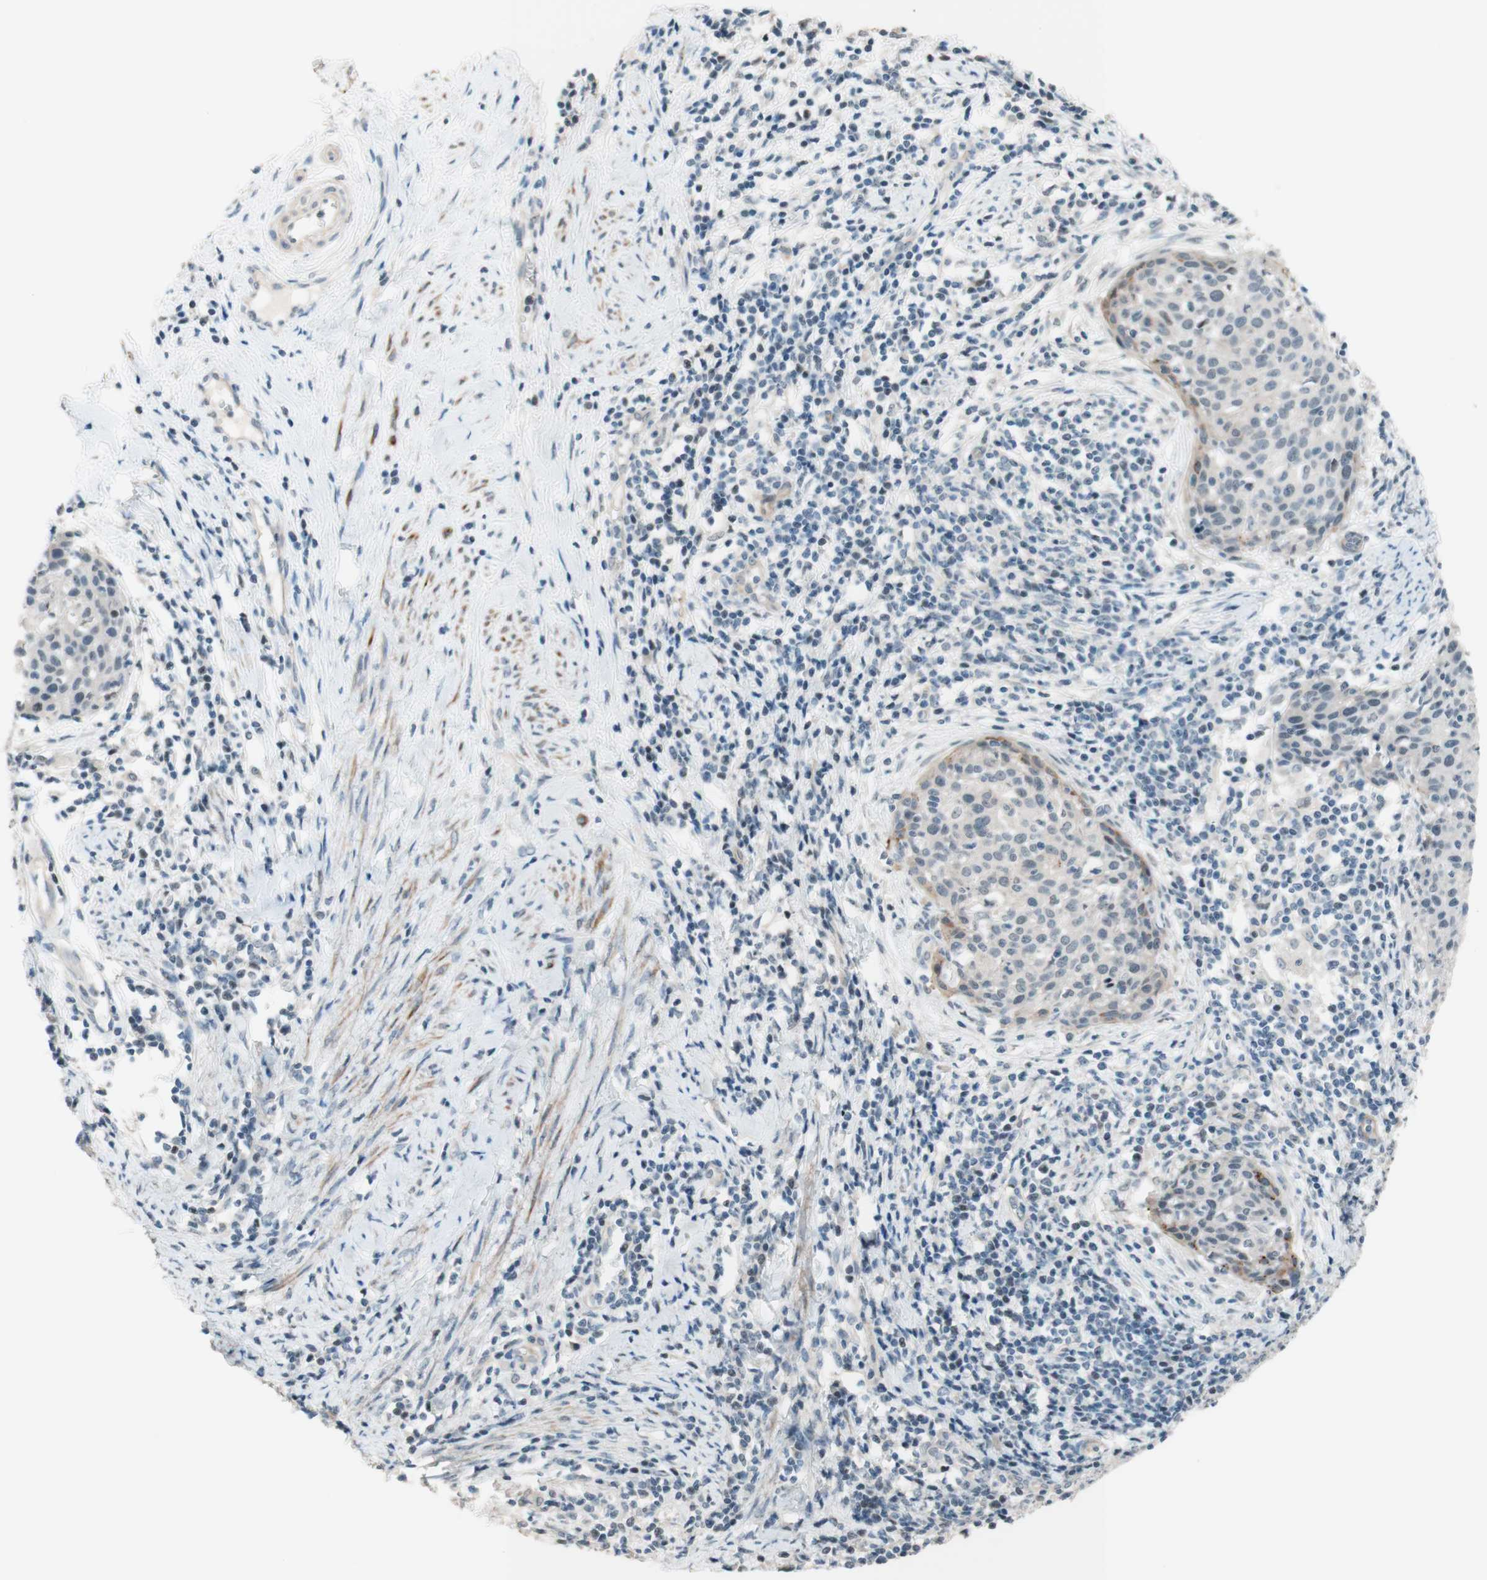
{"staining": {"intensity": "negative", "quantity": "none", "location": "none"}, "tissue": "cervical cancer", "cell_type": "Tumor cells", "image_type": "cancer", "snomed": [{"axis": "morphology", "description": "Squamous cell carcinoma, NOS"}, {"axis": "topography", "description": "Cervix"}], "caption": "There is no significant expression in tumor cells of squamous cell carcinoma (cervical). (DAB (3,3'-diaminobenzidine) IHC visualized using brightfield microscopy, high magnification).", "gene": "JPH1", "patient": {"sex": "female", "age": 38}}